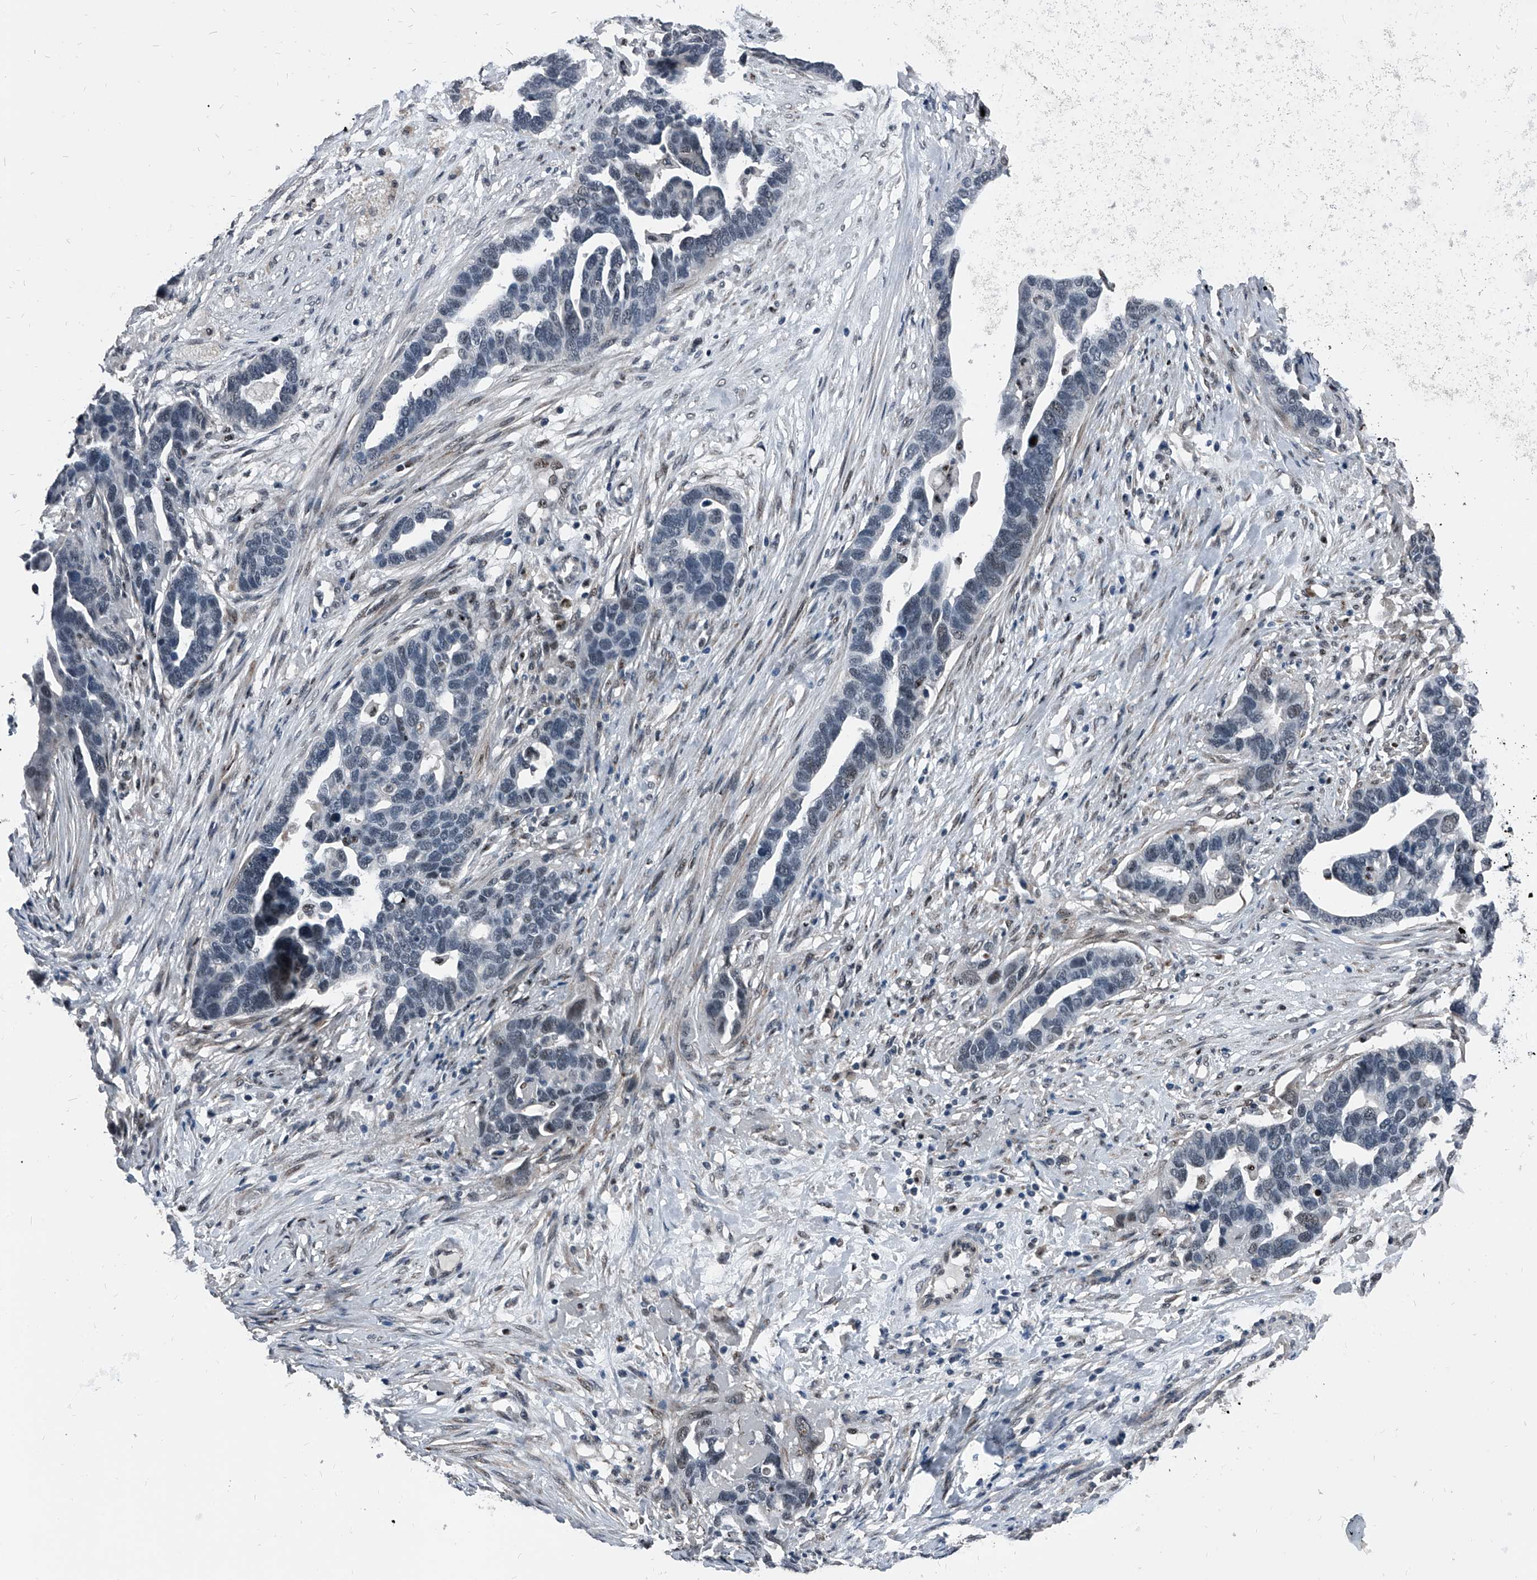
{"staining": {"intensity": "negative", "quantity": "none", "location": "none"}, "tissue": "ovarian cancer", "cell_type": "Tumor cells", "image_type": "cancer", "snomed": [{"axis": "morphology", "description": "Cystadenocarcinoma, serous, NOS"}, {"axis": "topography", "description": "Ovary"}], "caption": "Tumor cells show no significant protein staining in ovarian serous cystadenocarcinoma.", "gene": "MEN1", "patient": {"sex": "female", "age": 54}}